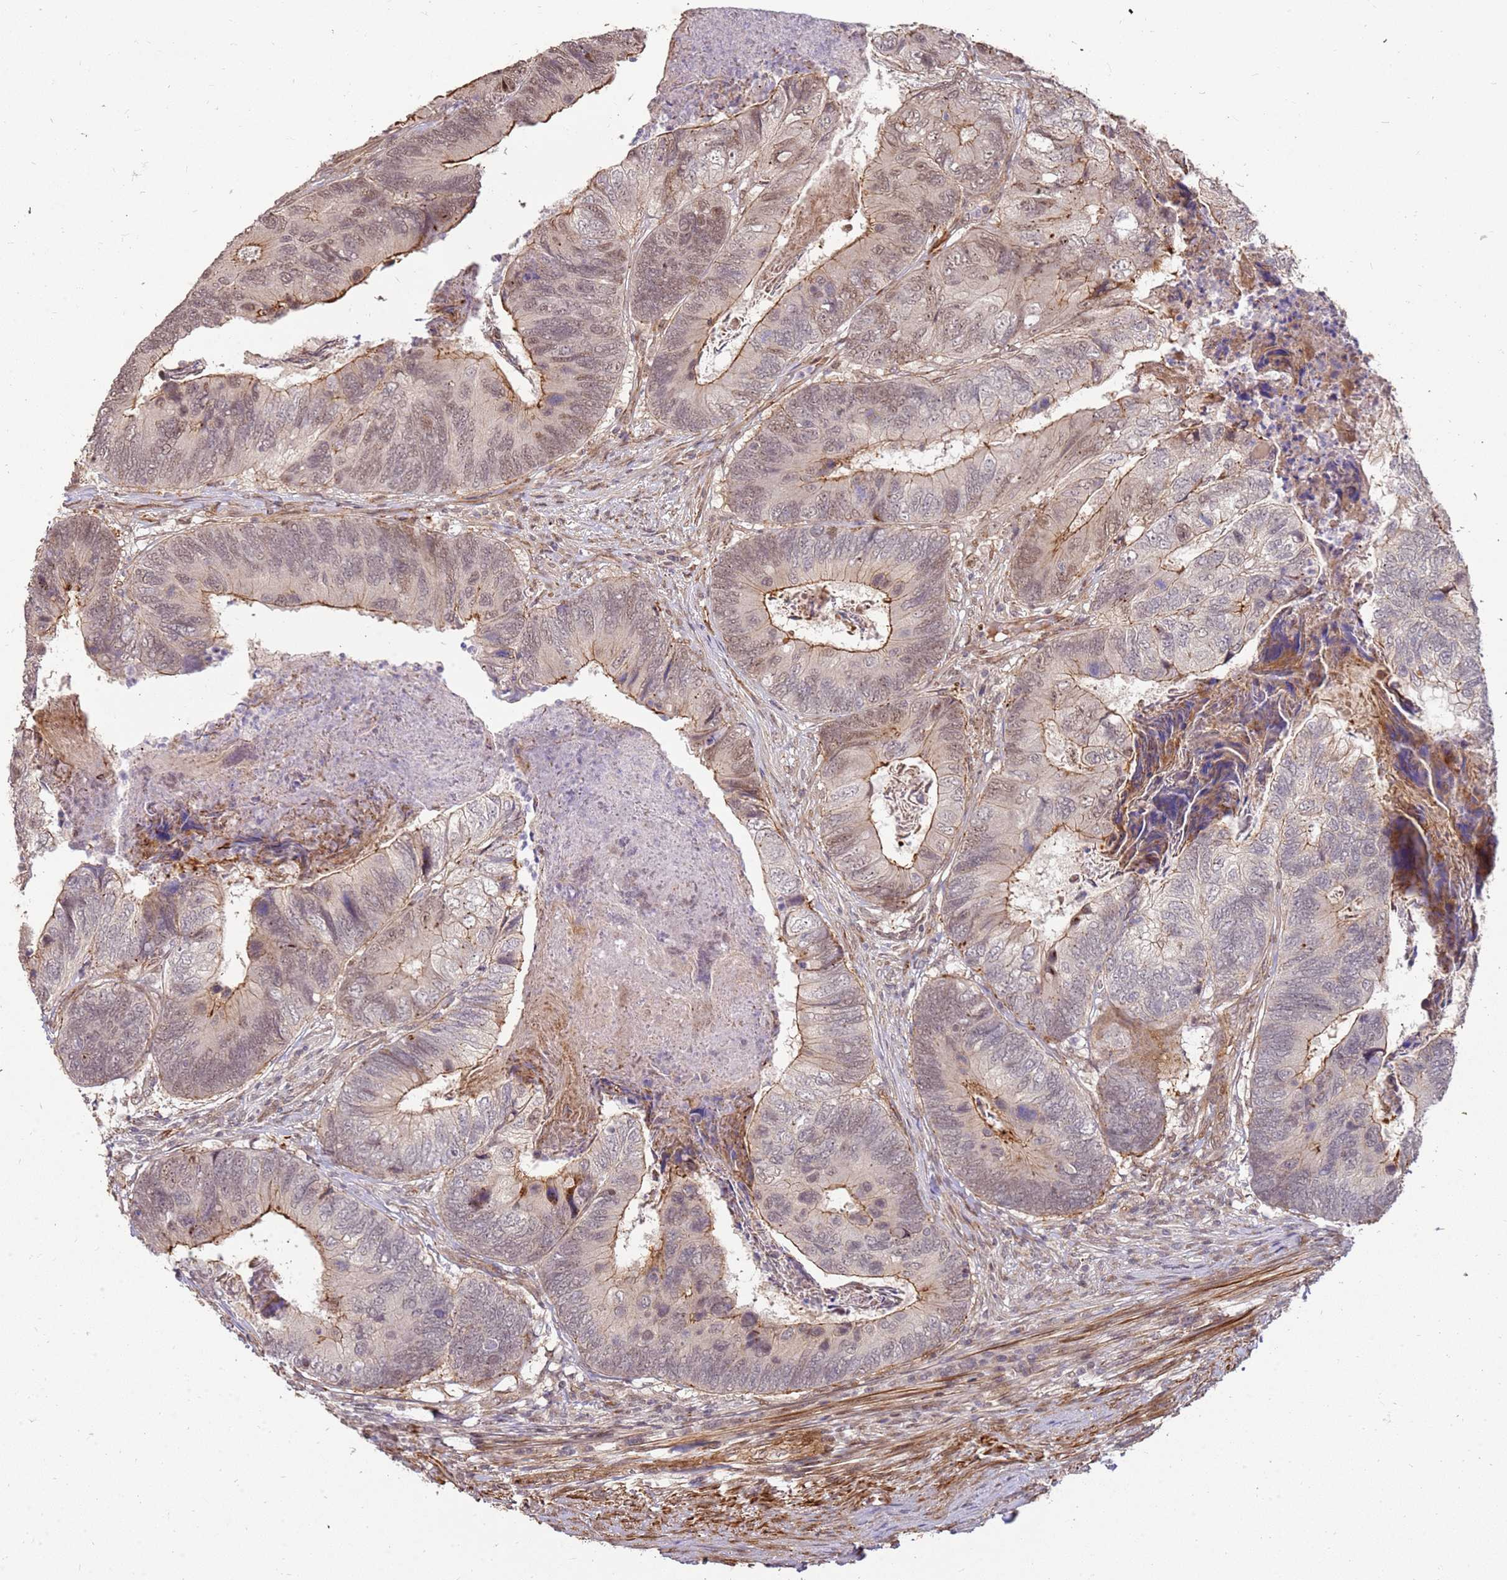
{"staining": {"intensity": "moderate", "quantity": "<25%", "location": "cytoplasmic/membranous,nuclear"}, "tissue": "colorectal cancer", "cell_type": "Tumor cells", "image_type": "cancer", "snomed": [{"axis": "morphology", "description": "Adenocarcinoma, NOS"}, {"axis": "topography", "description": "Colon"}], "caption": "Adenocarcinoma (colorectal) tissue exhibits moderate cytoplasmic/membranous and nuclear positivity in about <25% of tumor cells, visualized by immunohistochemistry.", "gene": "ST18", "patient": {"sex": "female", "age": 67}}